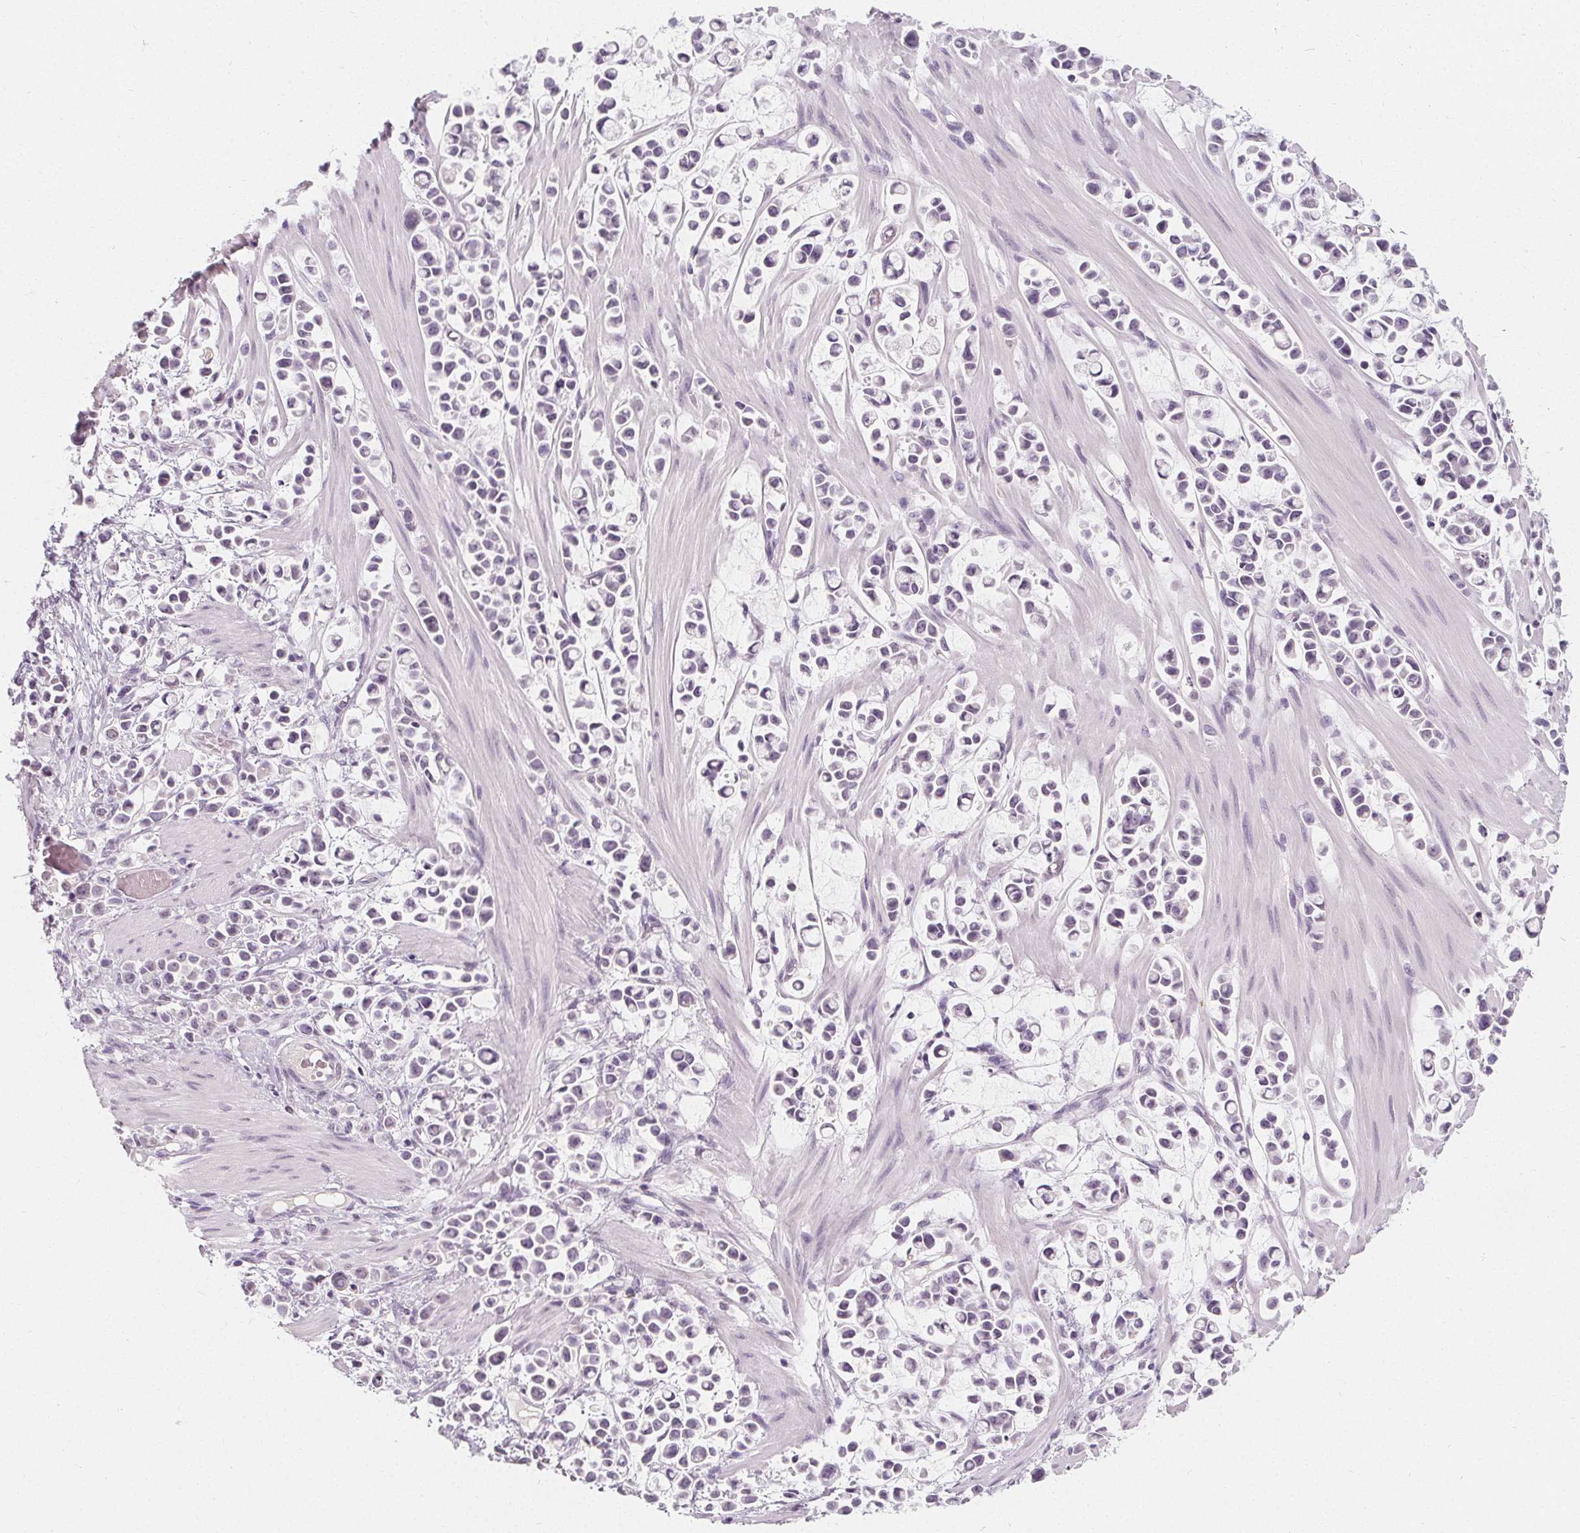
{"staining": {"intensity": "negative", "quantity": "none", "location": "none"}, "tissue": "stomach cancer", "cell_type": "Tumor cells", "image_type": "cancer", "snomed": [{"axis": "morphology", "description": "Adenocarcinoma, NOS"}, {"axis": "topography", "description": "Stomach"}], "caption": "Human stomach adenocarcinoma stained for a protein using immunohistochemistry (IHC) reveals no staining in tumor cells.", "gene": "DBX2", "patient": {"sex": "male", "age": 82}}